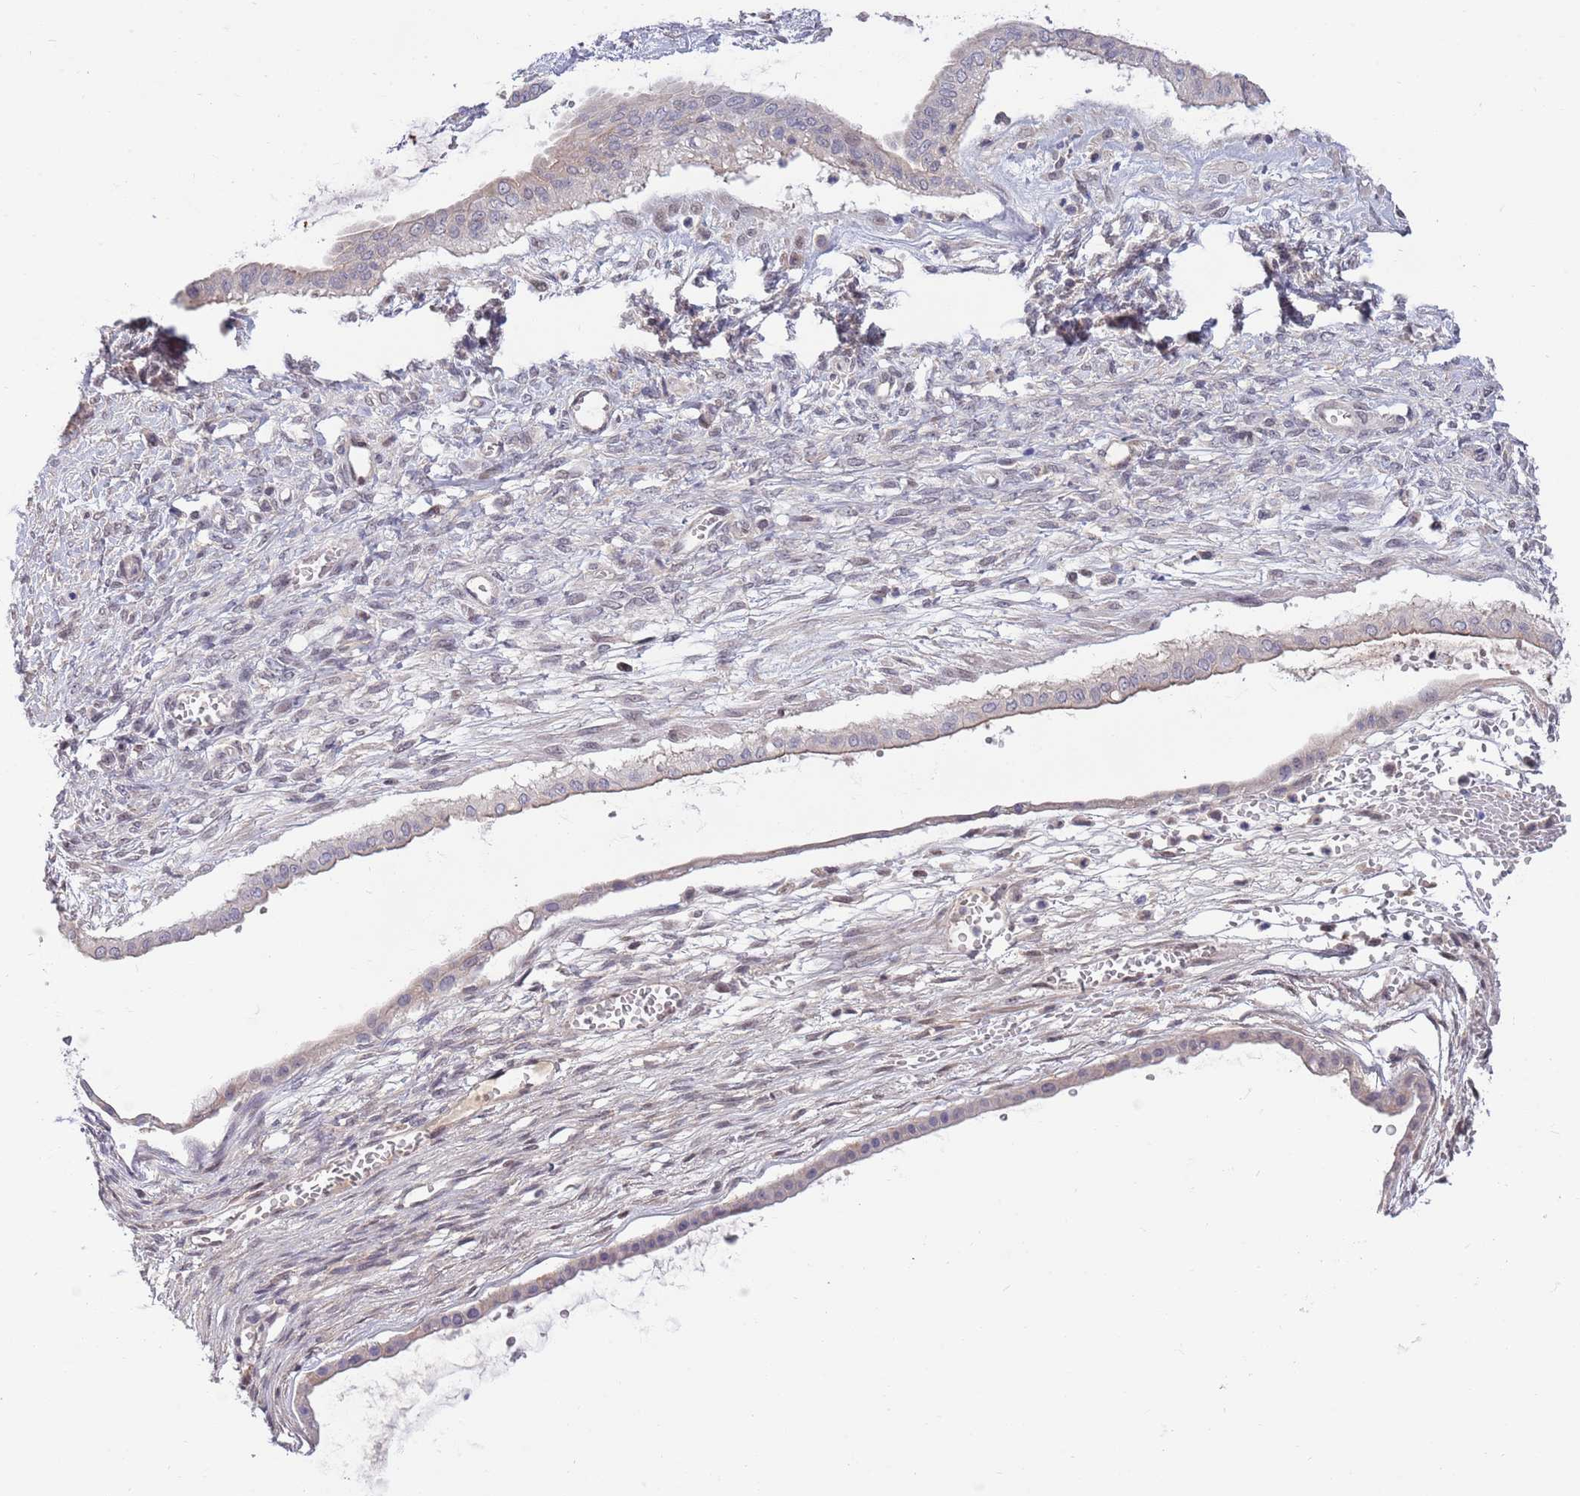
{"staining": {"intensity": "negative", "quantity": "none", "location": "none"}, "tissue": "ovarian cancer", "cell_type": "Tumor cells", "image_type": "cancer", "snomed": [{"axis": "morphology", "description": "Cystadenocarcinoma, mucinous, NOS"}, {"axis": "topography", "description": "Ovary"}], "caption": "DAB (3,3'-diaminobenzidine) immunohistochemical staining of human ovarian cancer (mucinous cystadenocarcinoma) displays no significant expression in tumor cells.", "gene": "NLRP6", "patient": {"sex": "female", "age": 73}}